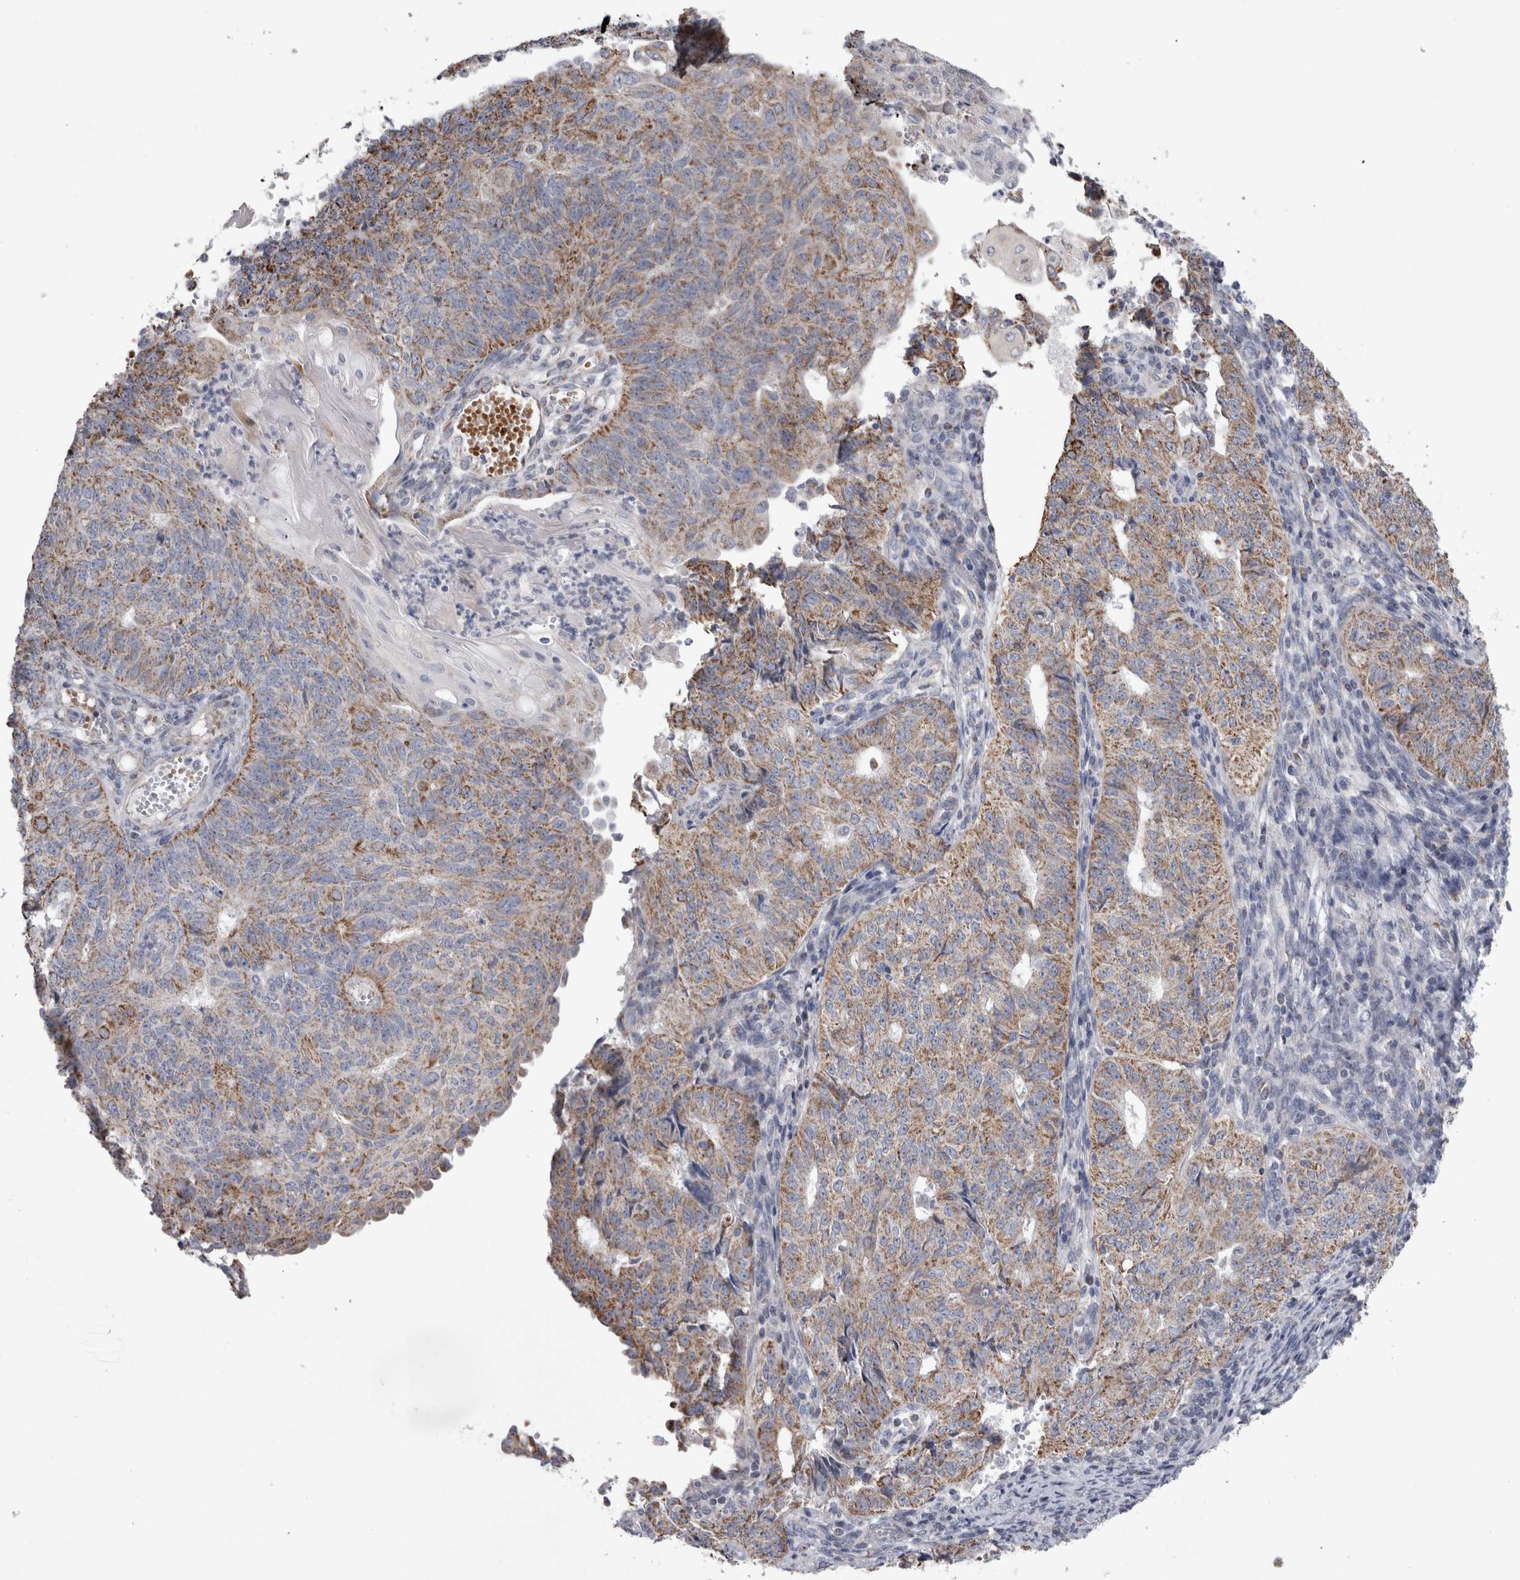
{"staining": {"intensity": "moderate", "quantity": ">75%", "location": "cytoplasmic/membranous"}, "tissue": "endometrial cancer", "cell_type": "Tumor cells", "image_type": "cancer", "snomed": [{"axis": "morphology", "description": "Adenocarcinoma, NOS"}, {"axis": "topography", "description": "Endometrium"}], "caption": "Immunohistochemical staining of endometrial adenocarcinoma exhibits moderate cytoplasmic/membranous protein positivity in about >75% of tumor cells. The staining is performed using DAB brown chromogen to label protein expression. The nuclei are counter-stained blue using hematoxylin.", "gene": "HDHD3", "patient": {"sex": "female", "age": 32}}